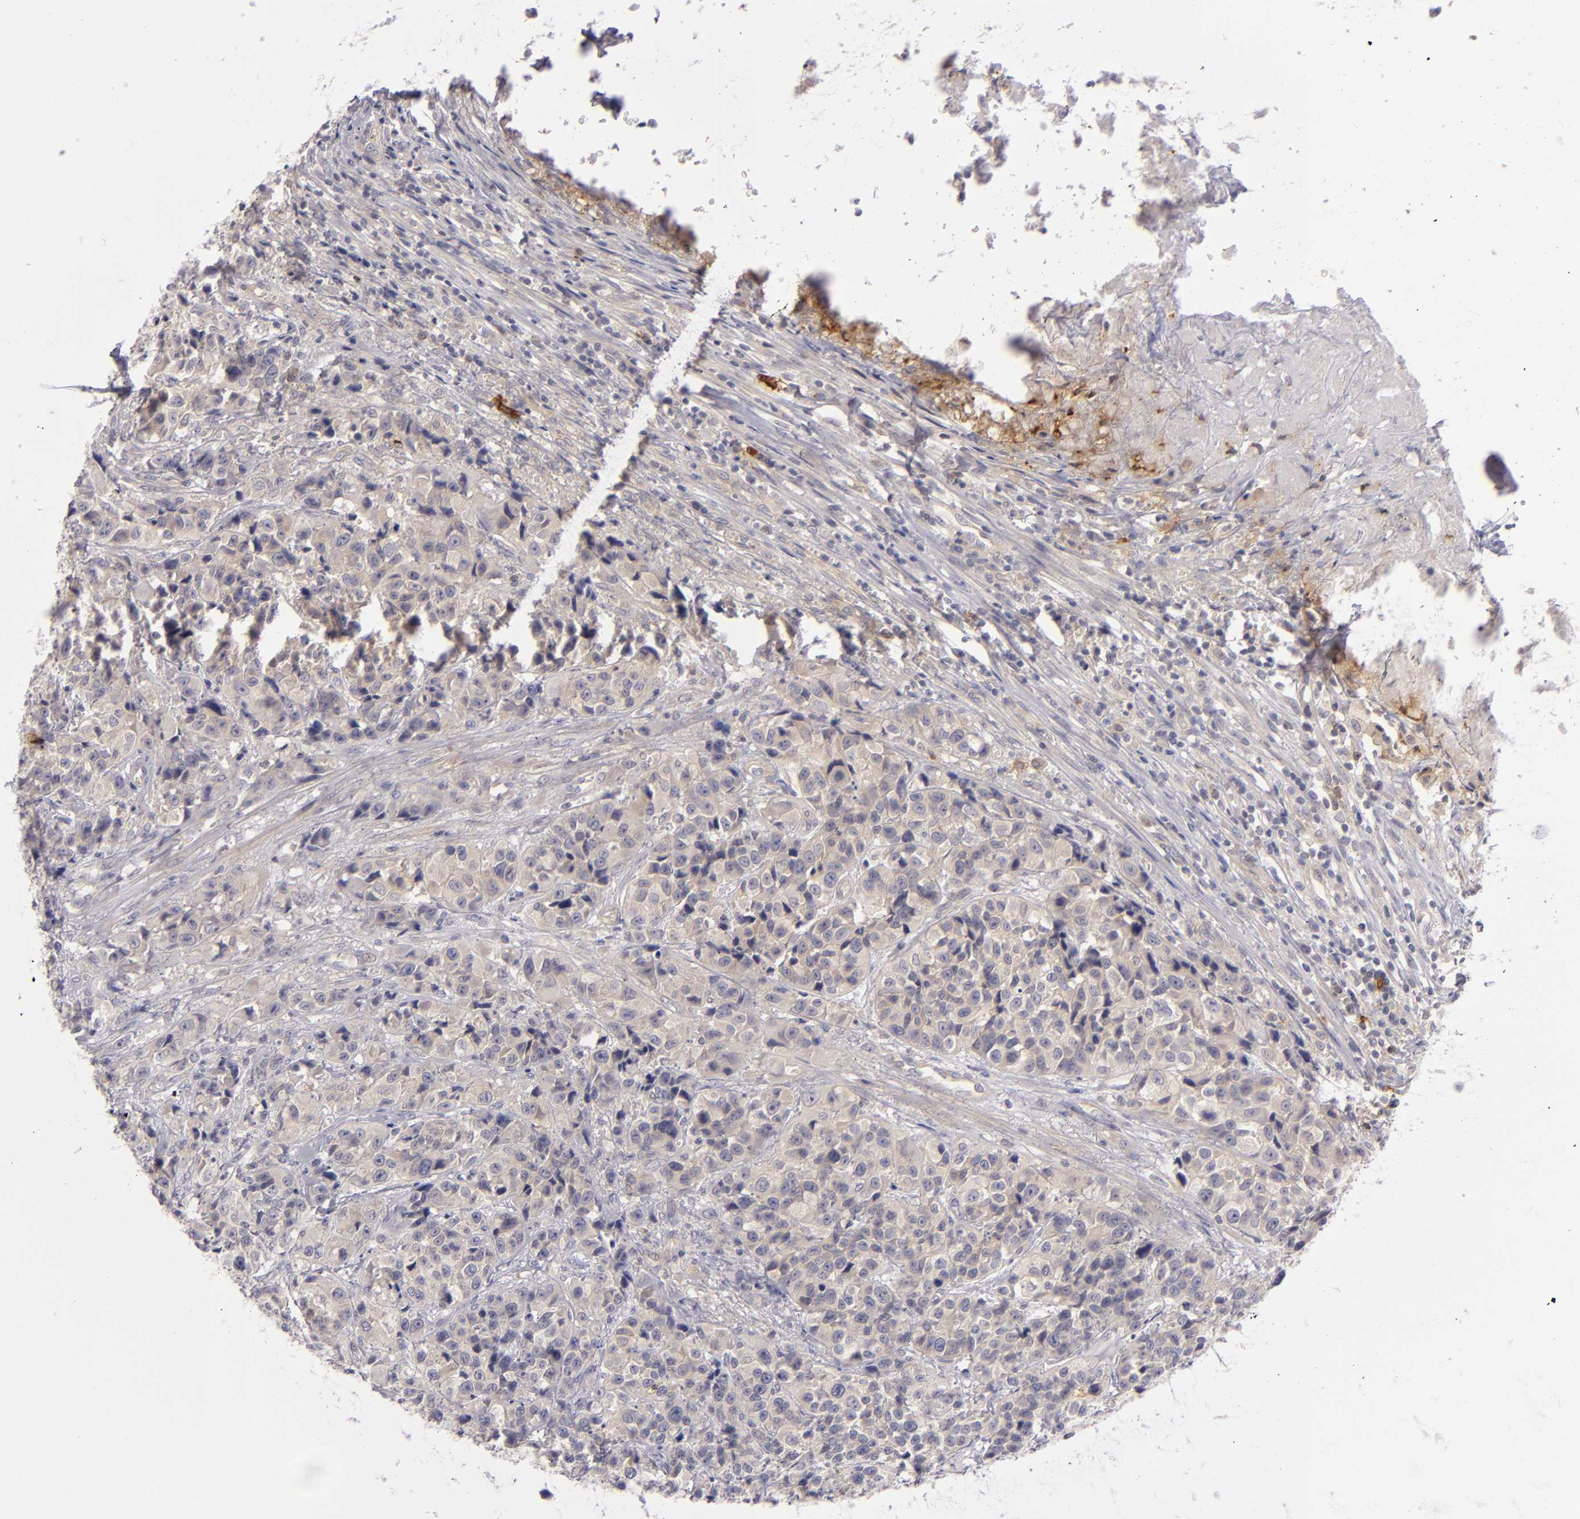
{"staining": {"intensity": "weak", "quantity": "25%-75%", "location": "cytoplasmic/membranous"}, "tissue": "urothelial cancer", "cell_type": "Tumor cells", "image_type": "cancer", "snomed": [{"axis": "morphology", "description": "Urothelial carcinoma, High grade"}, {"axis": "topography", "description": "Urinary bladder"}], "caption": "Immunohistochemical staining of urothelial cancer shows weak cytoplasmic/membranous protein expression in approximately 25%-75% of tumor cells.", "gene": "CD83", "patient": {"sex": "female", "age": 81}}